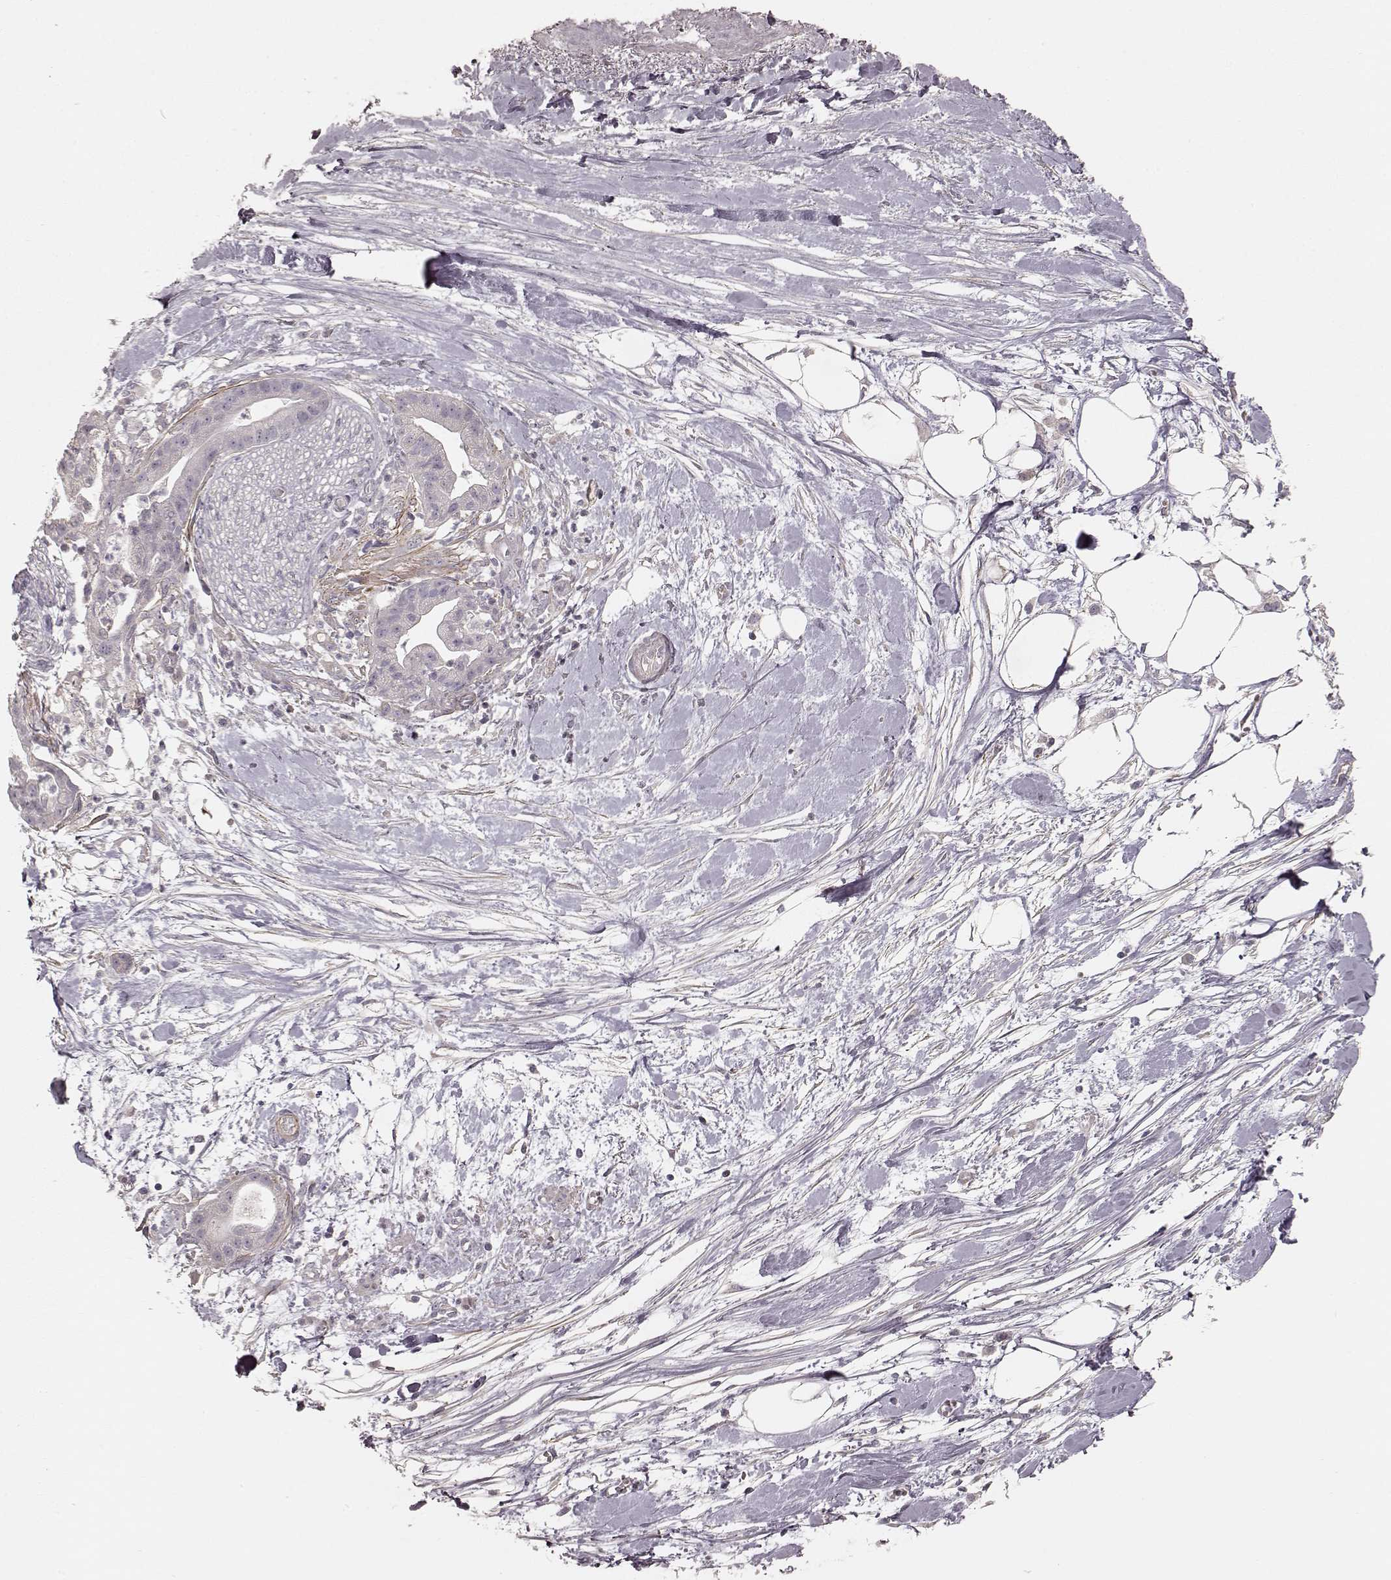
{"staining": {"intensity": "negative", "quantity": "none", "location": "none"}, "tissue": "pancreatic cancer", "cell_type": "Tumor cells", "image_type": "cancer", "snomed": [{"axis": "morphology", "description": "Normal tissue, NOS"}, {"axis": "morphology", "description": "Adenocarcinoma, NOS"}, {"axis": "topography", "description": "Lymph node"}, {"axis": "topography", "description": "Pancreas"}], "caption": "IHC of human pancreatic cancer (adenocarcinoma) exhibits no staining in tumor cells.", "gene": "KCNJ9", "patient": {"sex": "female", "age": 58}}